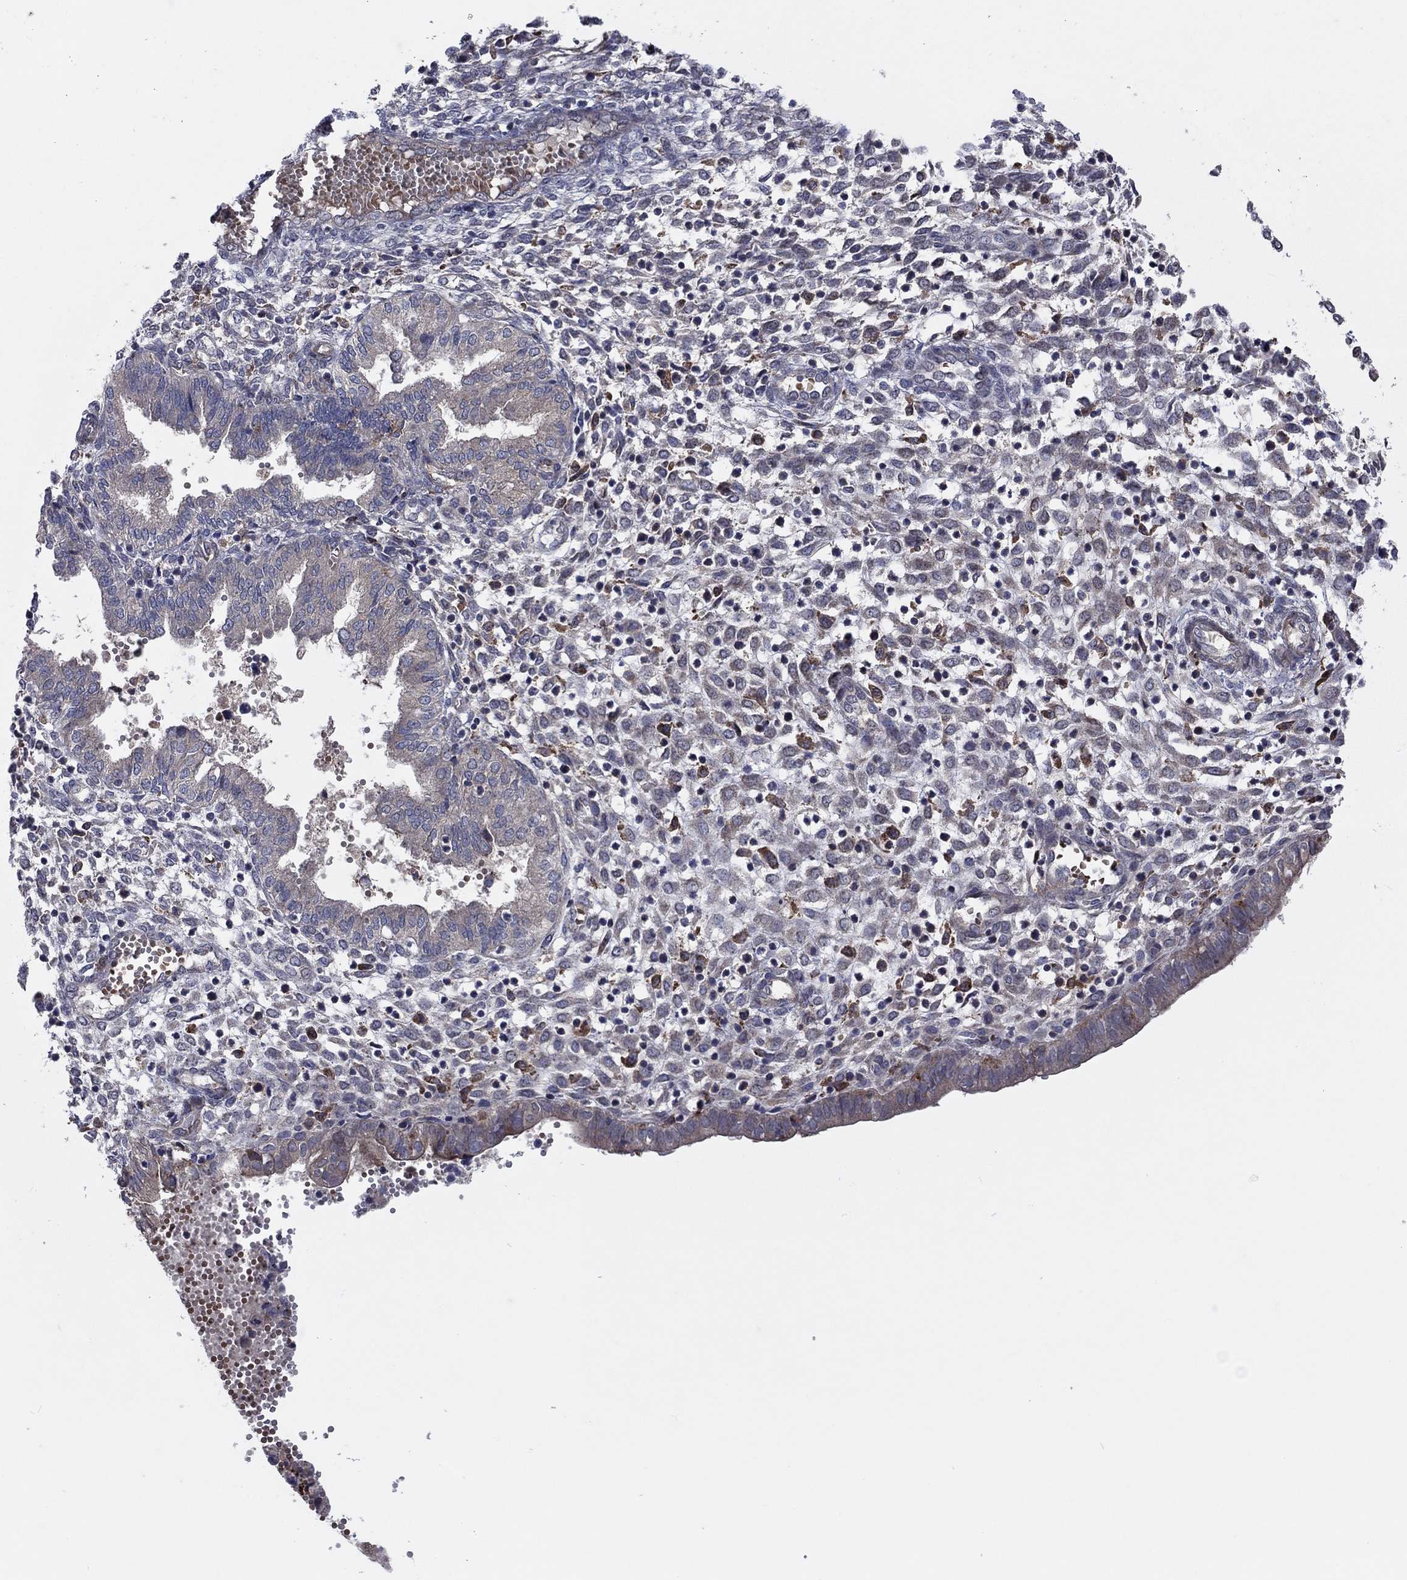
{"staining": {"intensity": "weak", "quantity": "25%-75%", "location": "cytoplasmic/membranous"}, "tissue": "endometrium", "cell_type": "Cells in endometrial stroma", "image_type": "normal", "snomed": [{"axis": "morphology", "description": "Normal tissue, NOS"}, {"axis": "topography", "description": "Endometrium"}], "caption": "Weak cytoplasmic/membranous expression is seen in approximately 25%-75% of cells in endometrial stroma in unremarkable endometrium.", "gene": "MEA1", "patient": {"sex": "female", "age": 43}}